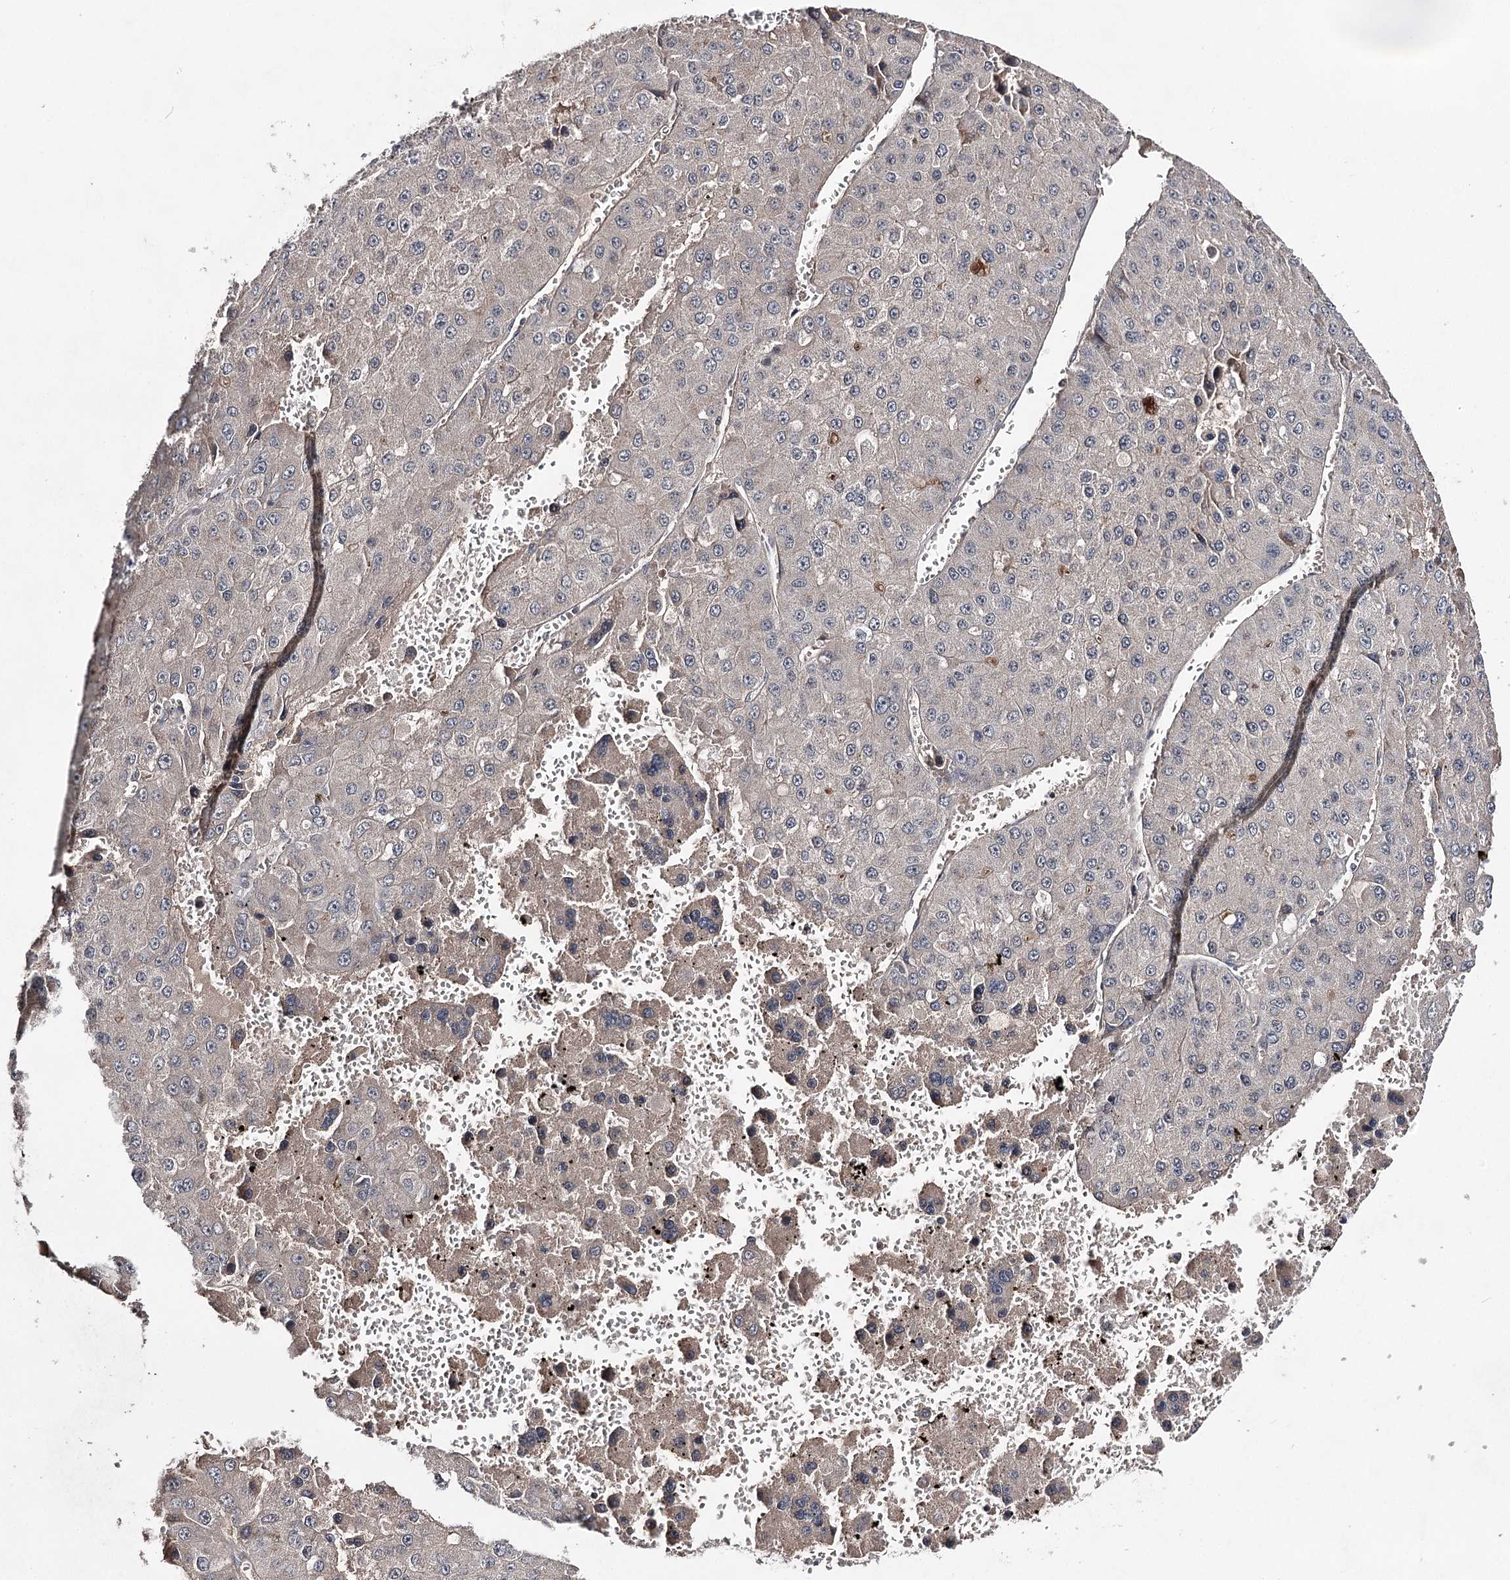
{"staining": {"intensity": "negative", "quantity": "none", "location": "none"}, "tissue": "liver cancer", "cell_type": "Tumor cells", "image_type": "cancer", "snomed": [{"axis": "morphology", "description": "Carcinoma, Hepatocellular, NOS"}, {"axis": "topography", "description": "Liver"}], "caption": "Micrograph shows no protein positivity in tumor cells of liver cancer (hepatocellular carcinoma) tissue. (Brightfield microscopy of DAB IHC at high magnification).", "gene": "SYNGR3", "patient": {"sex": "female", "age": 73}}